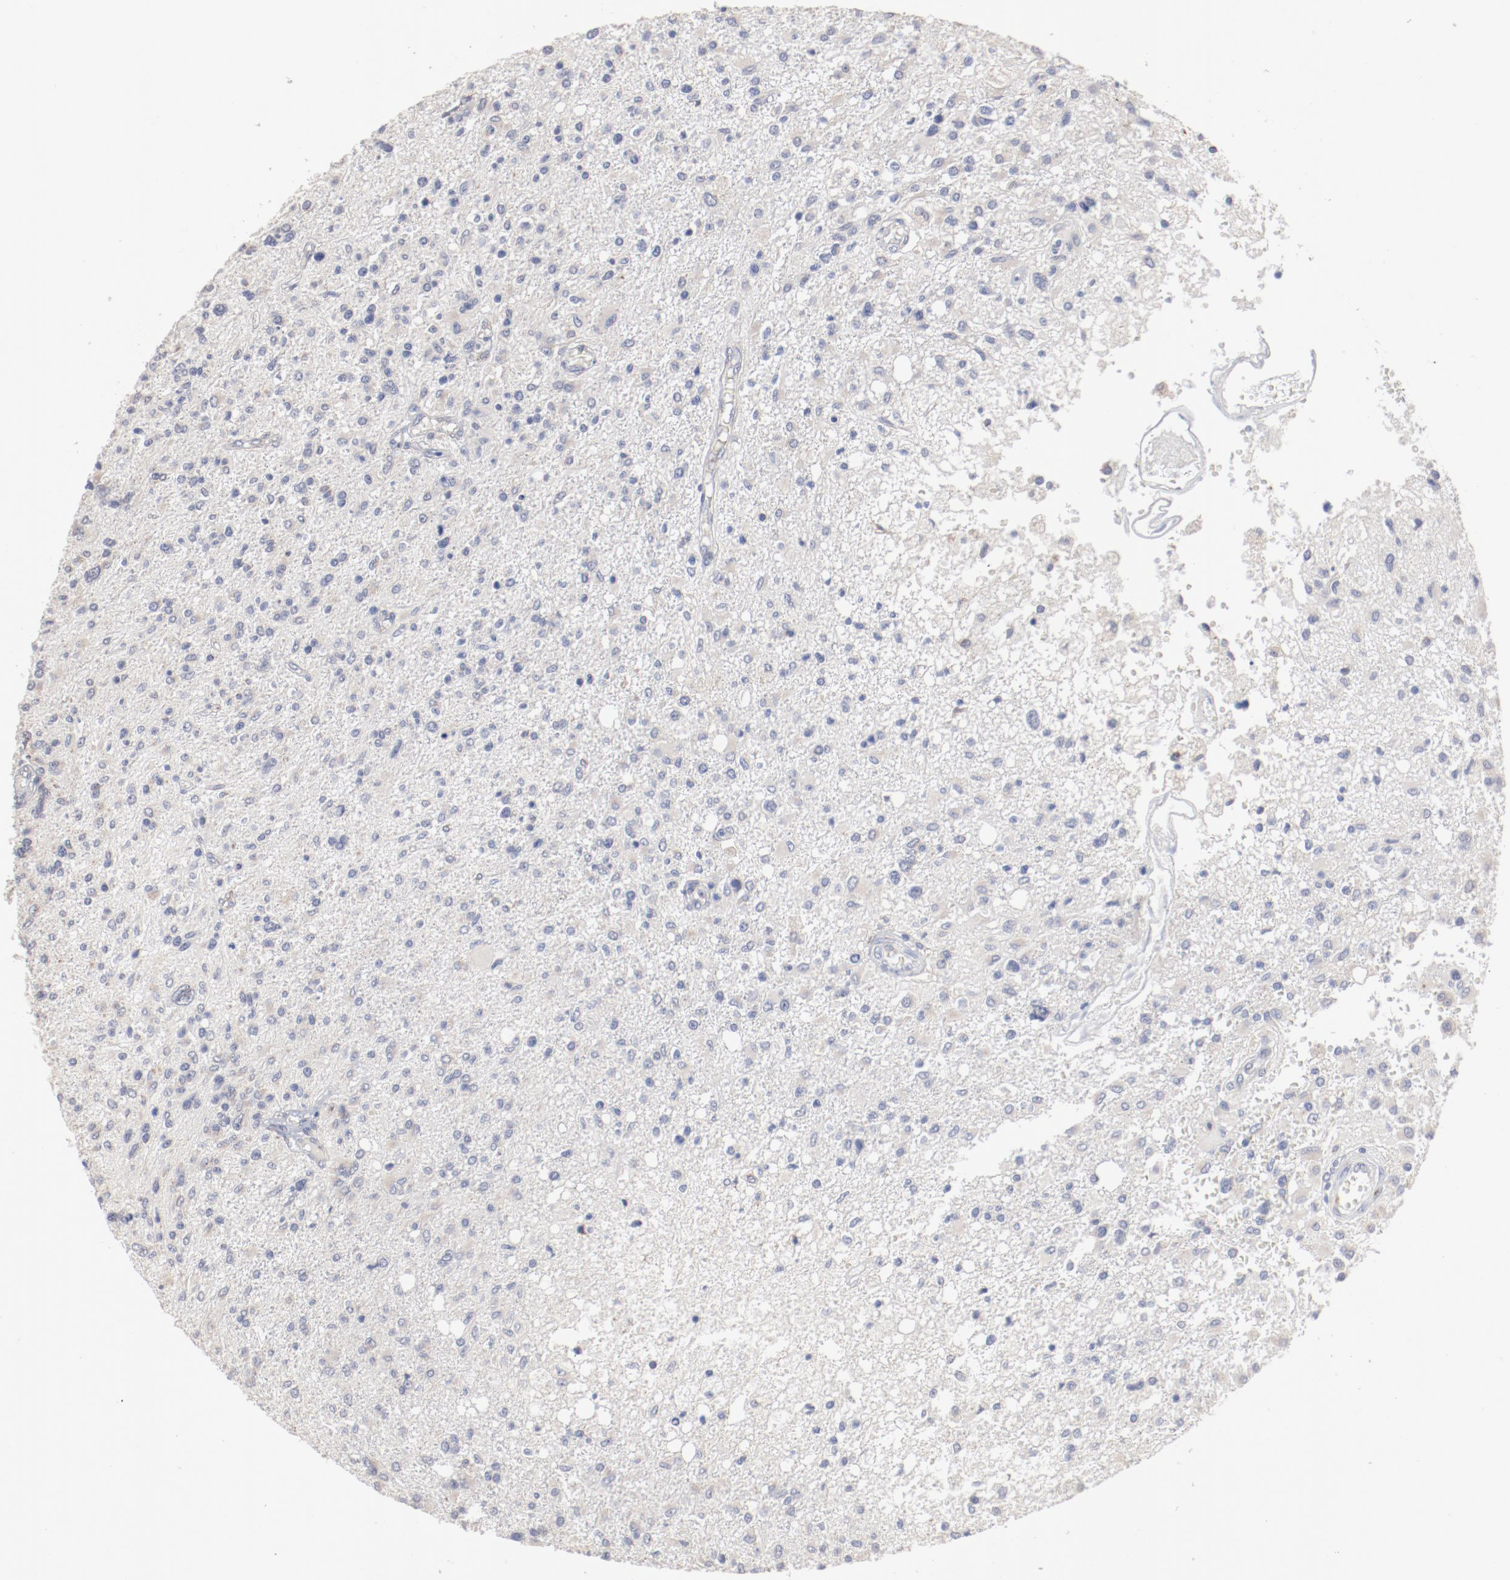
{"staining": {"intensity": "negative", "quantity": "none", "location": "none"}, "tissue": "glioma", "cell_type": "Tumor cells", "image_type": "cancer", "snomed": [{"axis": "morphology", "description": "Glioma, malignant, High grade"}, {"axis": "topography", "description": "Cerebral cortex"}], "caption": "This is an immunohistochemistry (IHC) photomicrograph of human malignant high-grade glioma. There is no staining in tumor cells.", "gene": "AK7", "patient": {"sex": "male", "age": 76}}